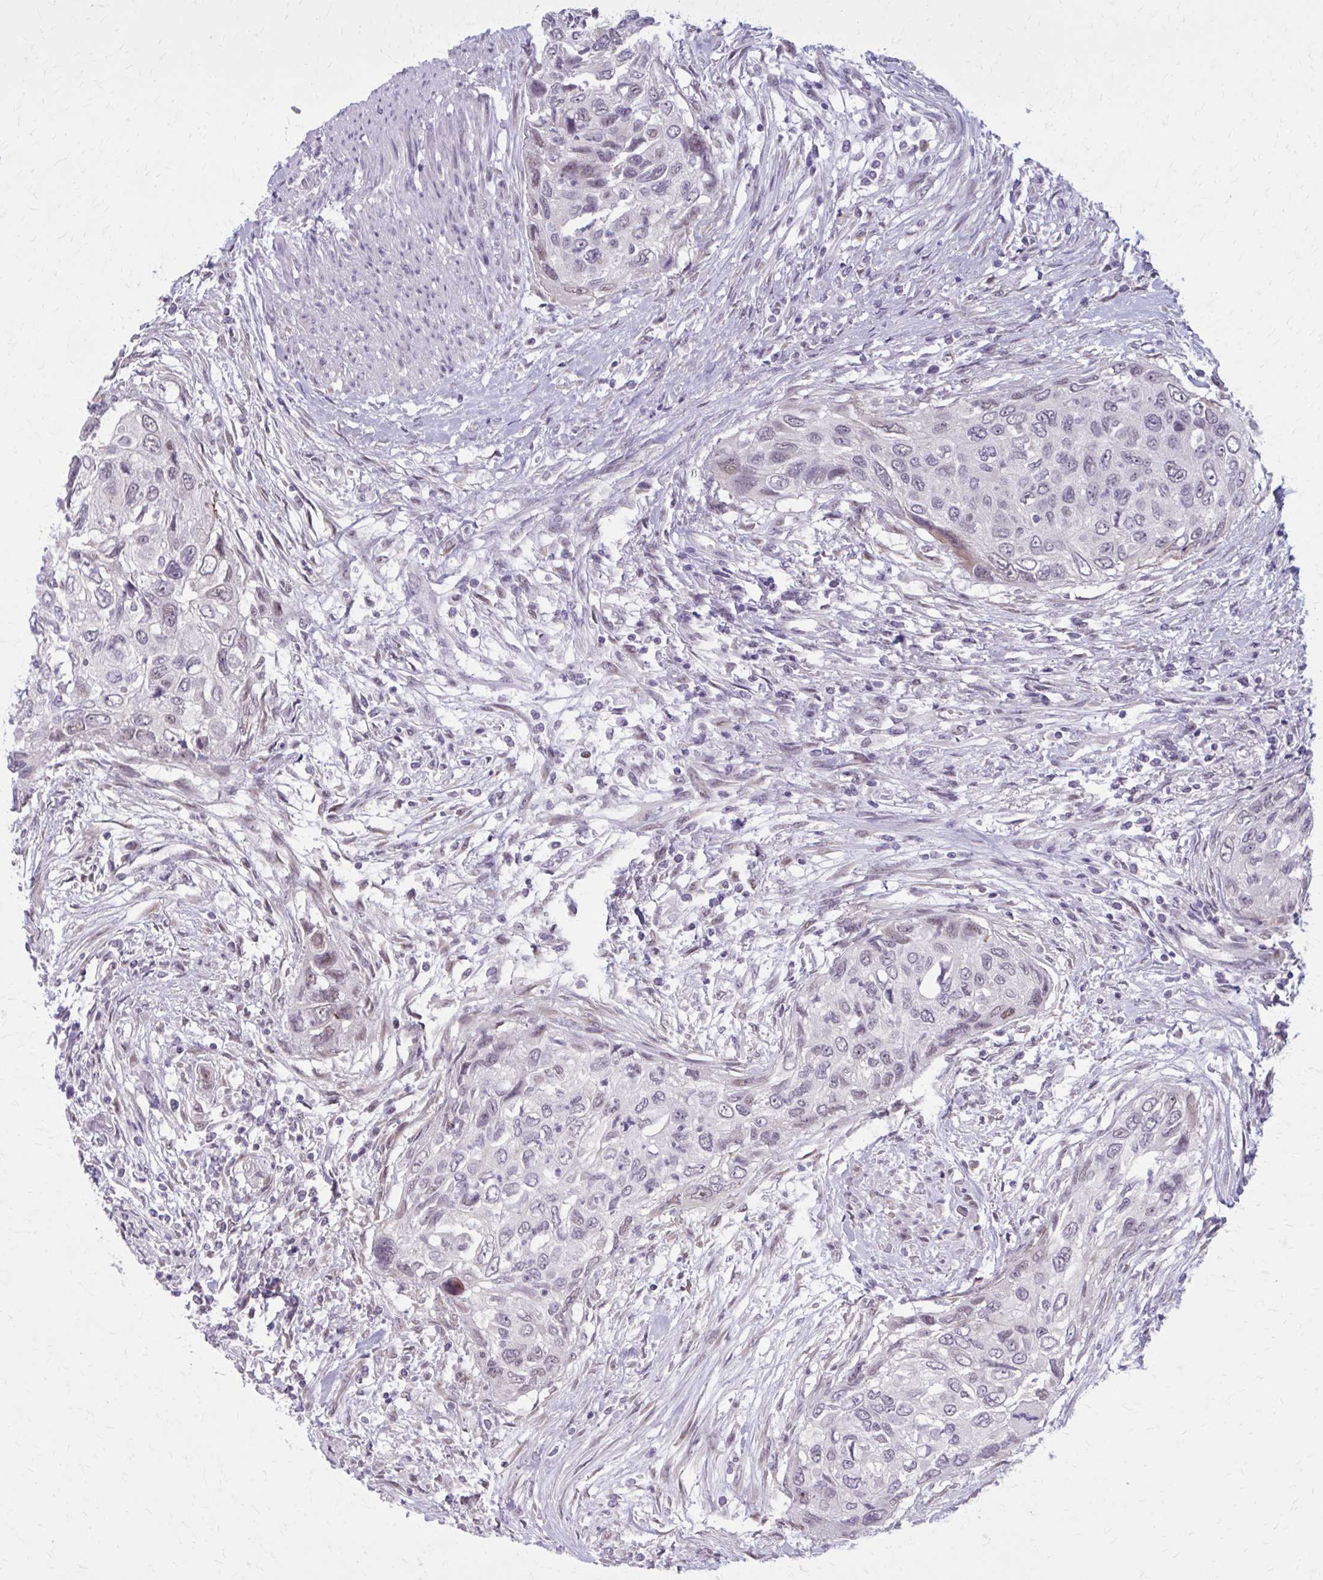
{"staining": {"intensity": "weak", "quantity": "<25%", "location": "nuclear"}, "tissue": "urothelial cancer", "cell_type": "Tumor cells", "image_type": "cancer", "snomed": [{"axis": "morphology", "description": "Urothelial carcinoma, High grade"}, {"axis": "topography", "description": "Urinary bladder"}], "caption": "IHC of human urothelial cancer displays no positivity in tumor cells.", "gene": "NUMBL", "patient": {"sex": "female", "age": 60}}